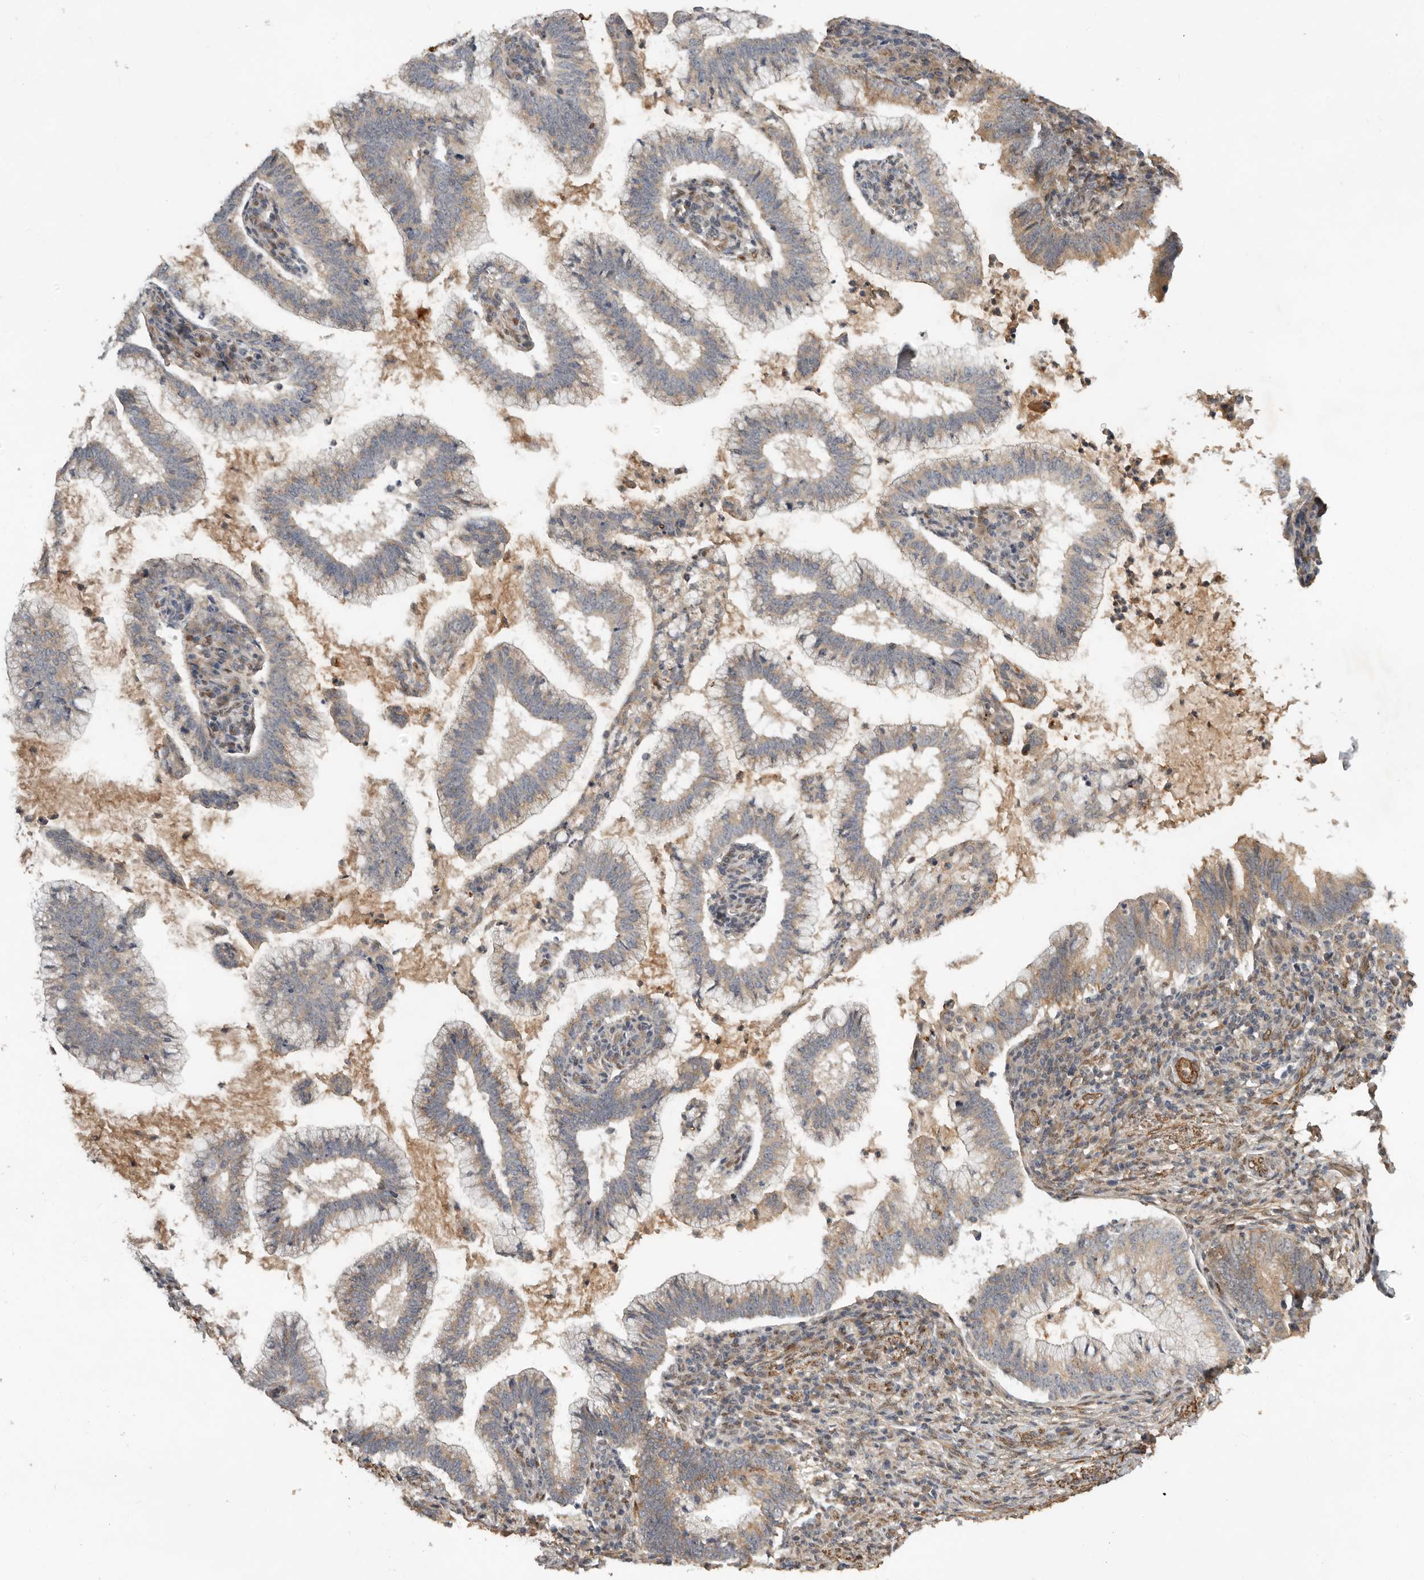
{"staining": {"intensity": "weak", "quantity": "25%-75%", "location": "cytoplasmic/membranous"}, "tissue": "cervical cancer", "cell_type": "Tumor cells", "image_type": "cancer", "snomed": [{"axis": "morphology", "description": "Adenocarcinoma, NOS"}, {"axis": "topography", "description": "Cervix"}], "caption": "Protein expression analysis of human adenocarcinoma (cervical) reveals weak cytoplasmic/membranous staining in about 25%-75% of tumor cells. Nuclei are stained in blue.", "gene": "RNF157", "patient": {"sex": "female", "age": 36}}